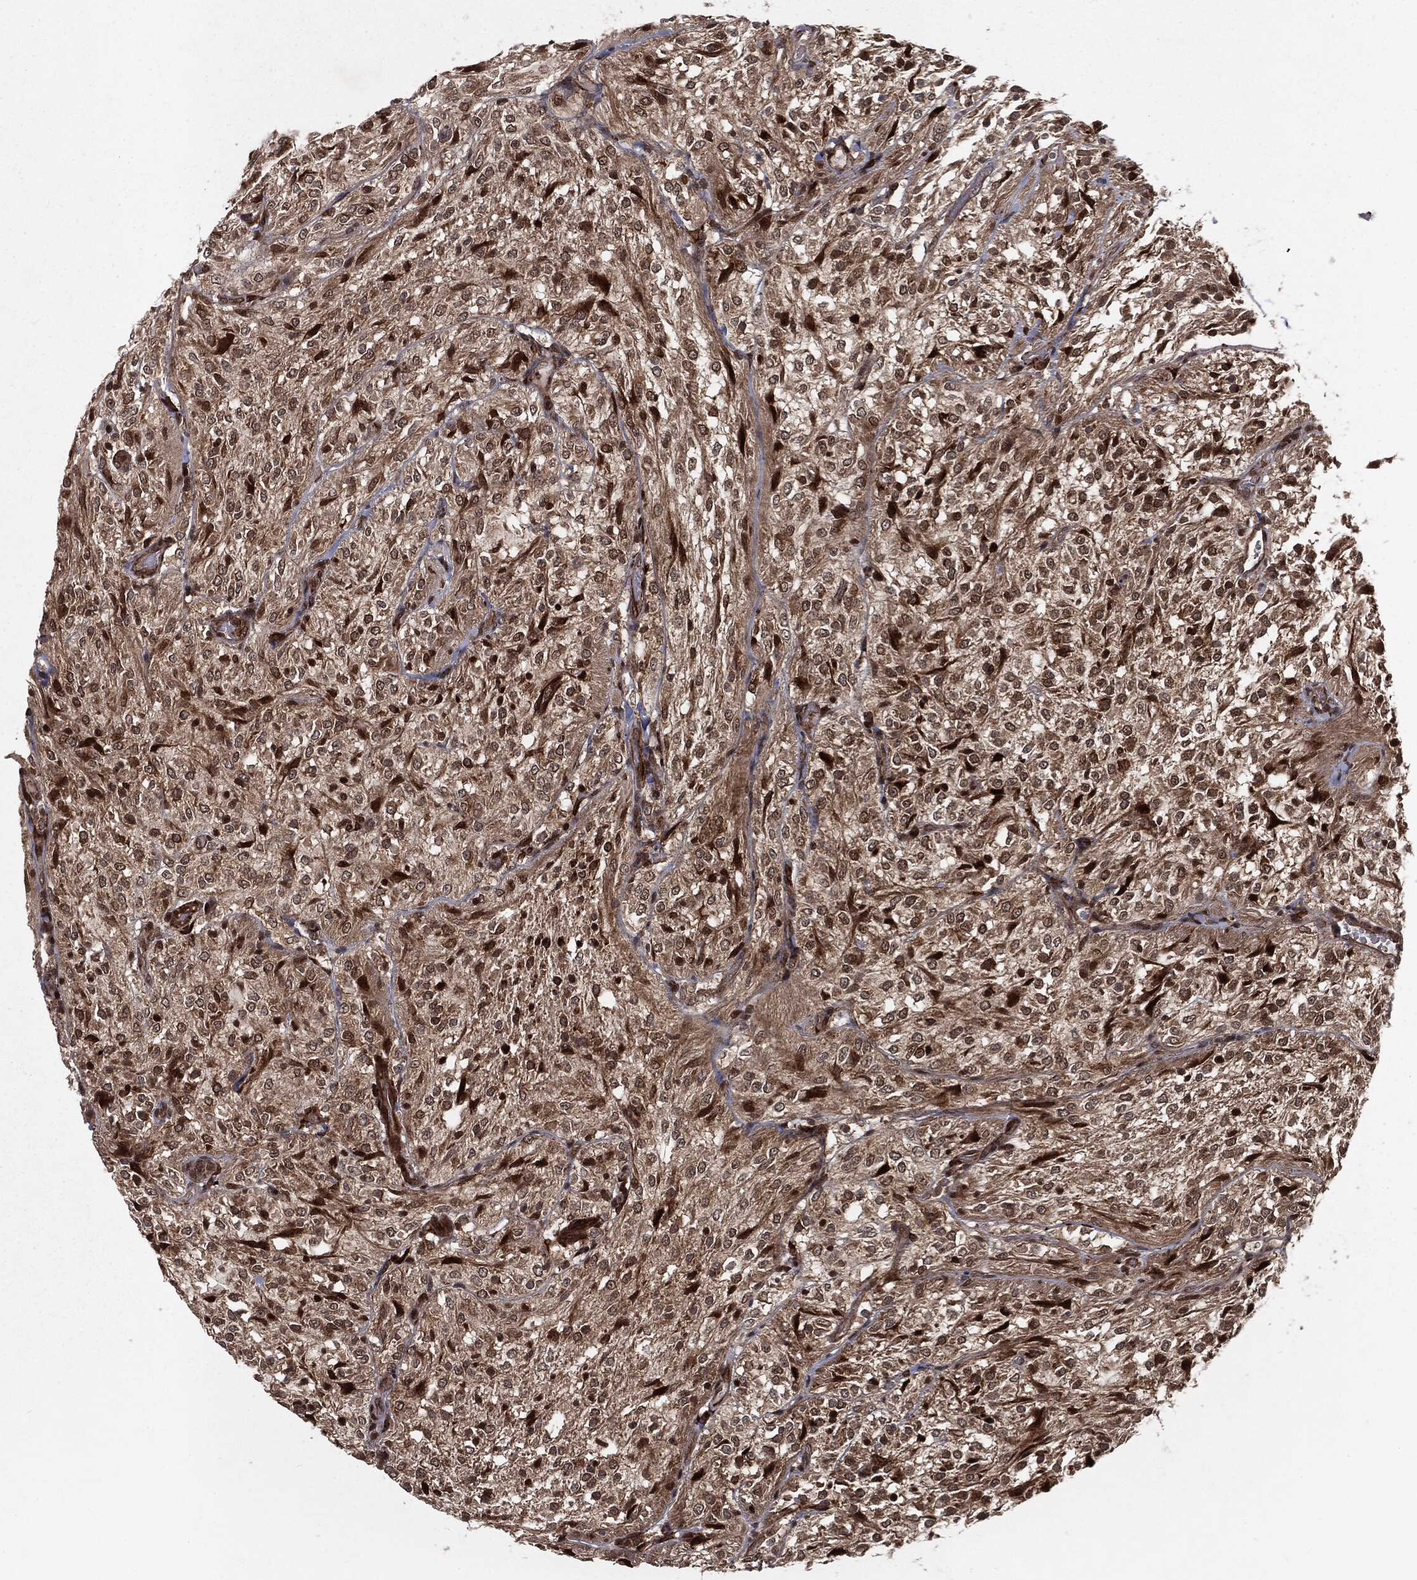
{"staining": {"intensity": "moderate", "quantity": "<25%", "location": "cytoplasmic/membranous"}, "tissue": "glioma", "cell_type": "Tumor cells", "image_type": "cancer", "snomed": [{"axis": "morphology", "description": "Glioma, malignant, Low grade"}, {"axis": "topography", "description": "Brain"}], "caption": "Protein staining of malignant low-grade glioma tissue exhibits moderate cytoplasmic/membranous positivity in about <25% of tumor cells. The staining is performed using DAB (3,3'-diaminobenzidine) brown chromogen to label protein expression. The nuclei are counter-stained blue using hematoxylin.", "gene": "RANBP9", "patient": {"sex": "male", "age": 3}}